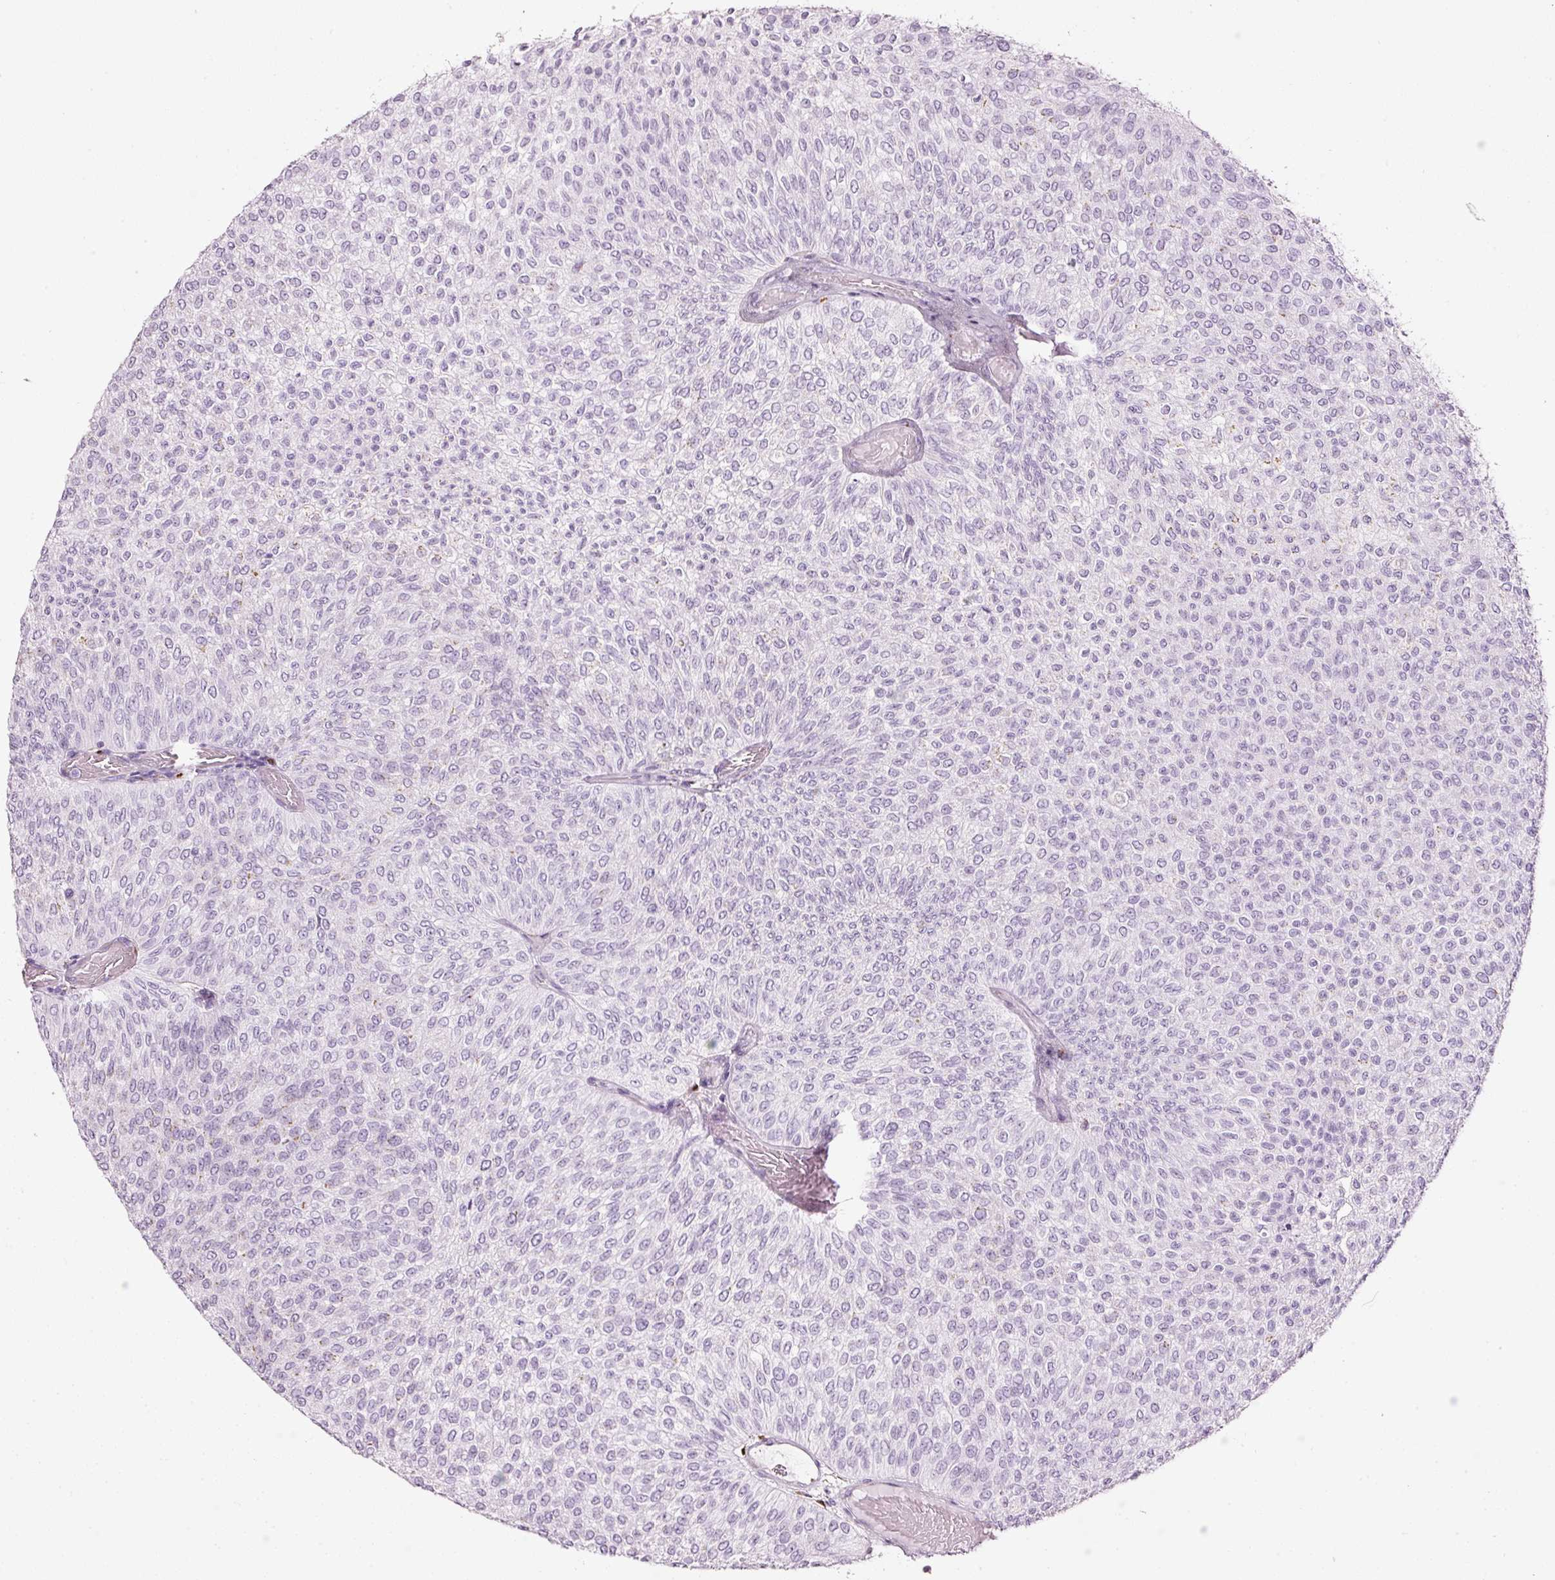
{"staining": {"intensity": "negative", "quantity": "none", "location": "none"}, "tissue": "urothelial cancer", "cell_type": "Tumor cells", "image_type": "cancer", "snomed": [{"axis": "morphology", "description": "Urothelial carcinoma, Low grade"}, {"axis": "topography", "description": "Urinary bladder"}], "caption": "This is a histopathology image of immunohistochemistry staining of urothelial cancer, which shows no staining in tumor cells. The staining was performed using DAB to visualize the protein expression in brown, while the nuclei were stained in blue with hematoxylin (Magnification: 20x).", "gene": "SDF4", "patient": {"sex": "male", "age": 78}}